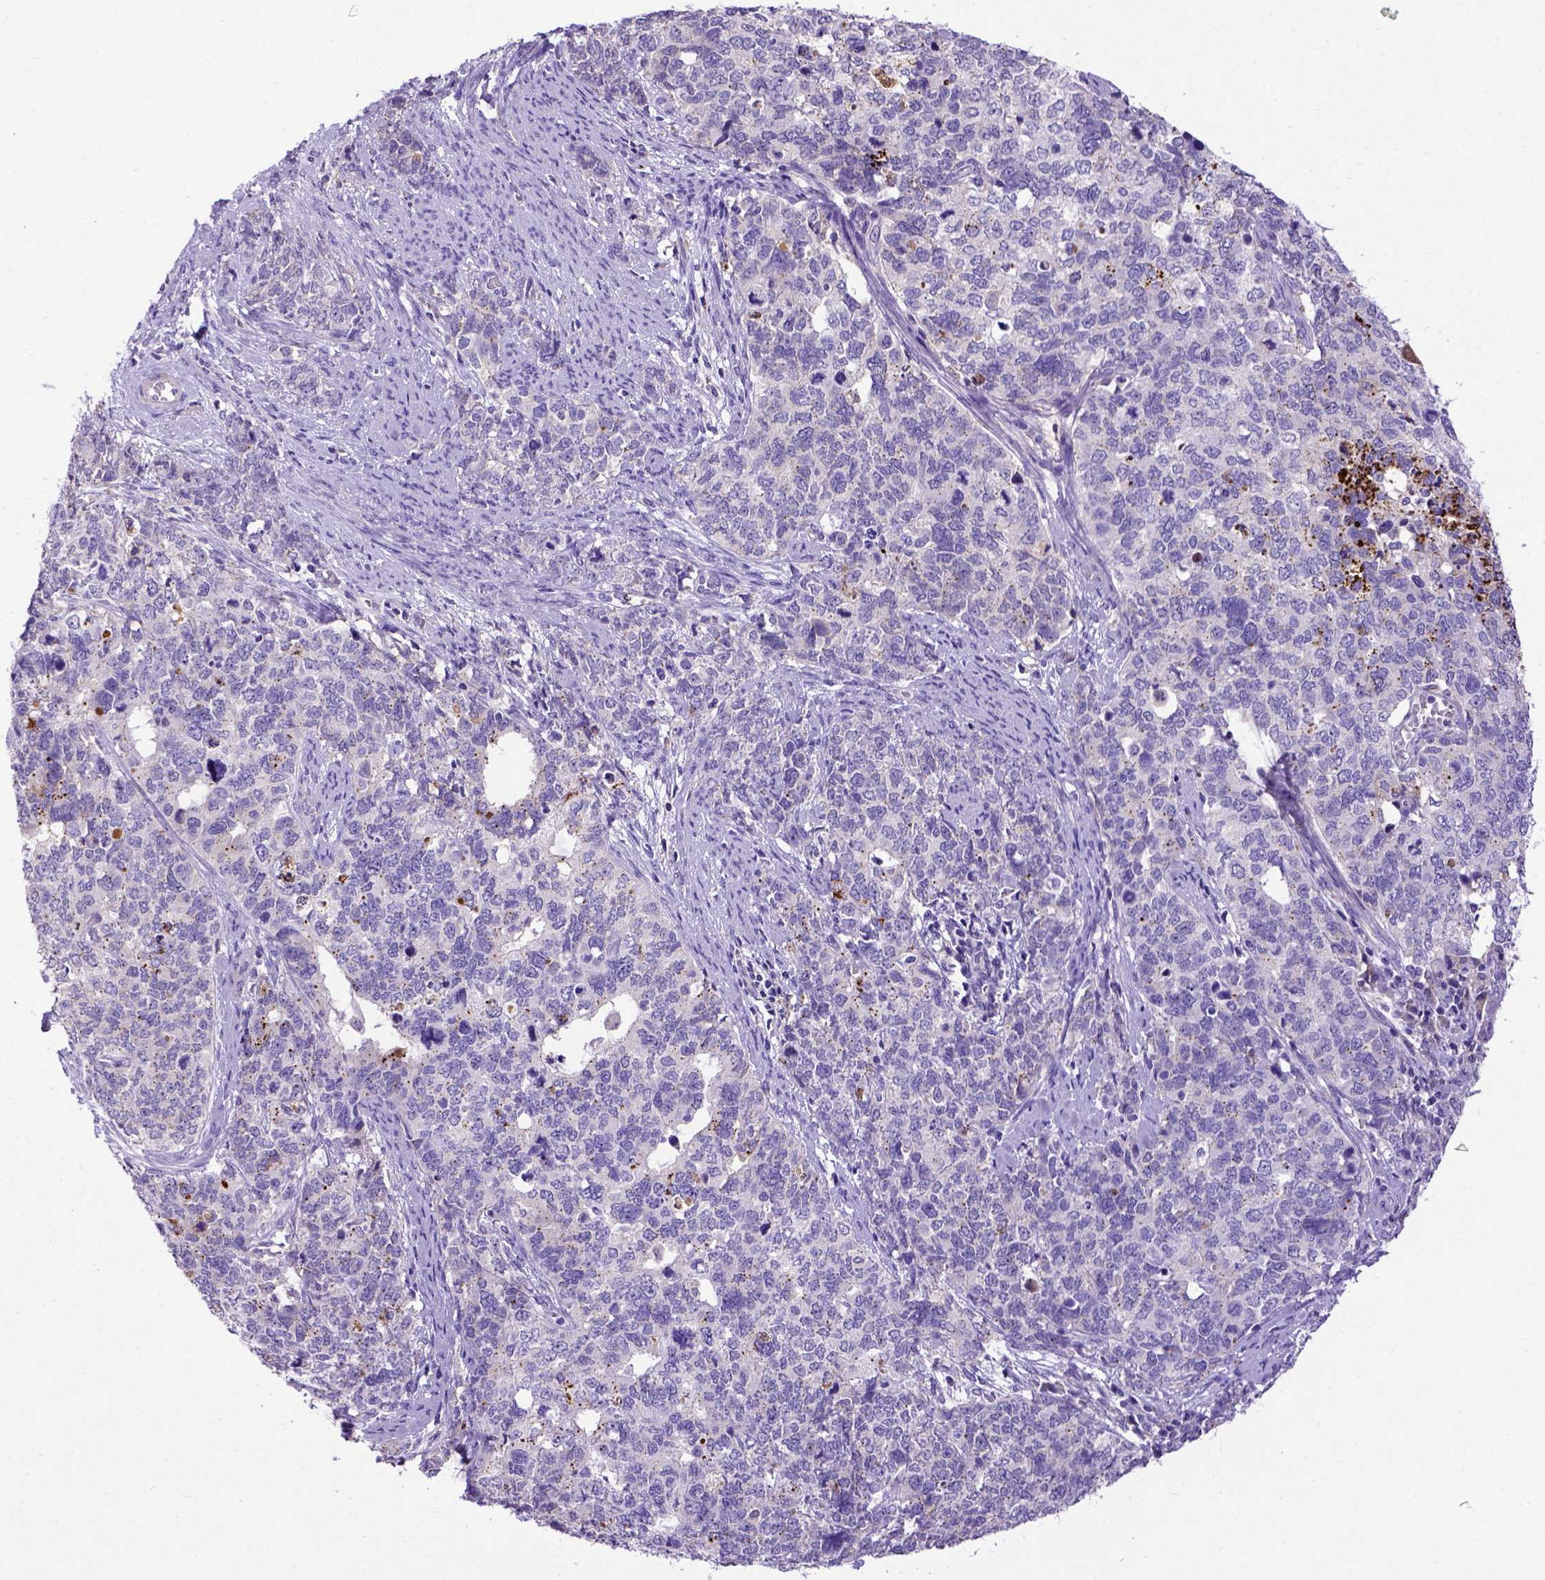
{"staining": {"intensity": "negative", "quantity": "none", "location": "none"}, "tissue": "cervical cancer", "cell_type": "Tumor cells", "image_type": "cancer", "snomed": [{"axis": "morphology", "description": "Squamous cell carcinoma, NOS"}, {"axis": "topography", "description": "Cervix"}], "caption": "This is an immunohistochemistry (IHC) histopathology image of human cervical squamous cell carcinoma. There is no expression in tumor cells.", "gene": "ADAM12", "patient": {"sex": "female", "age": 63}}